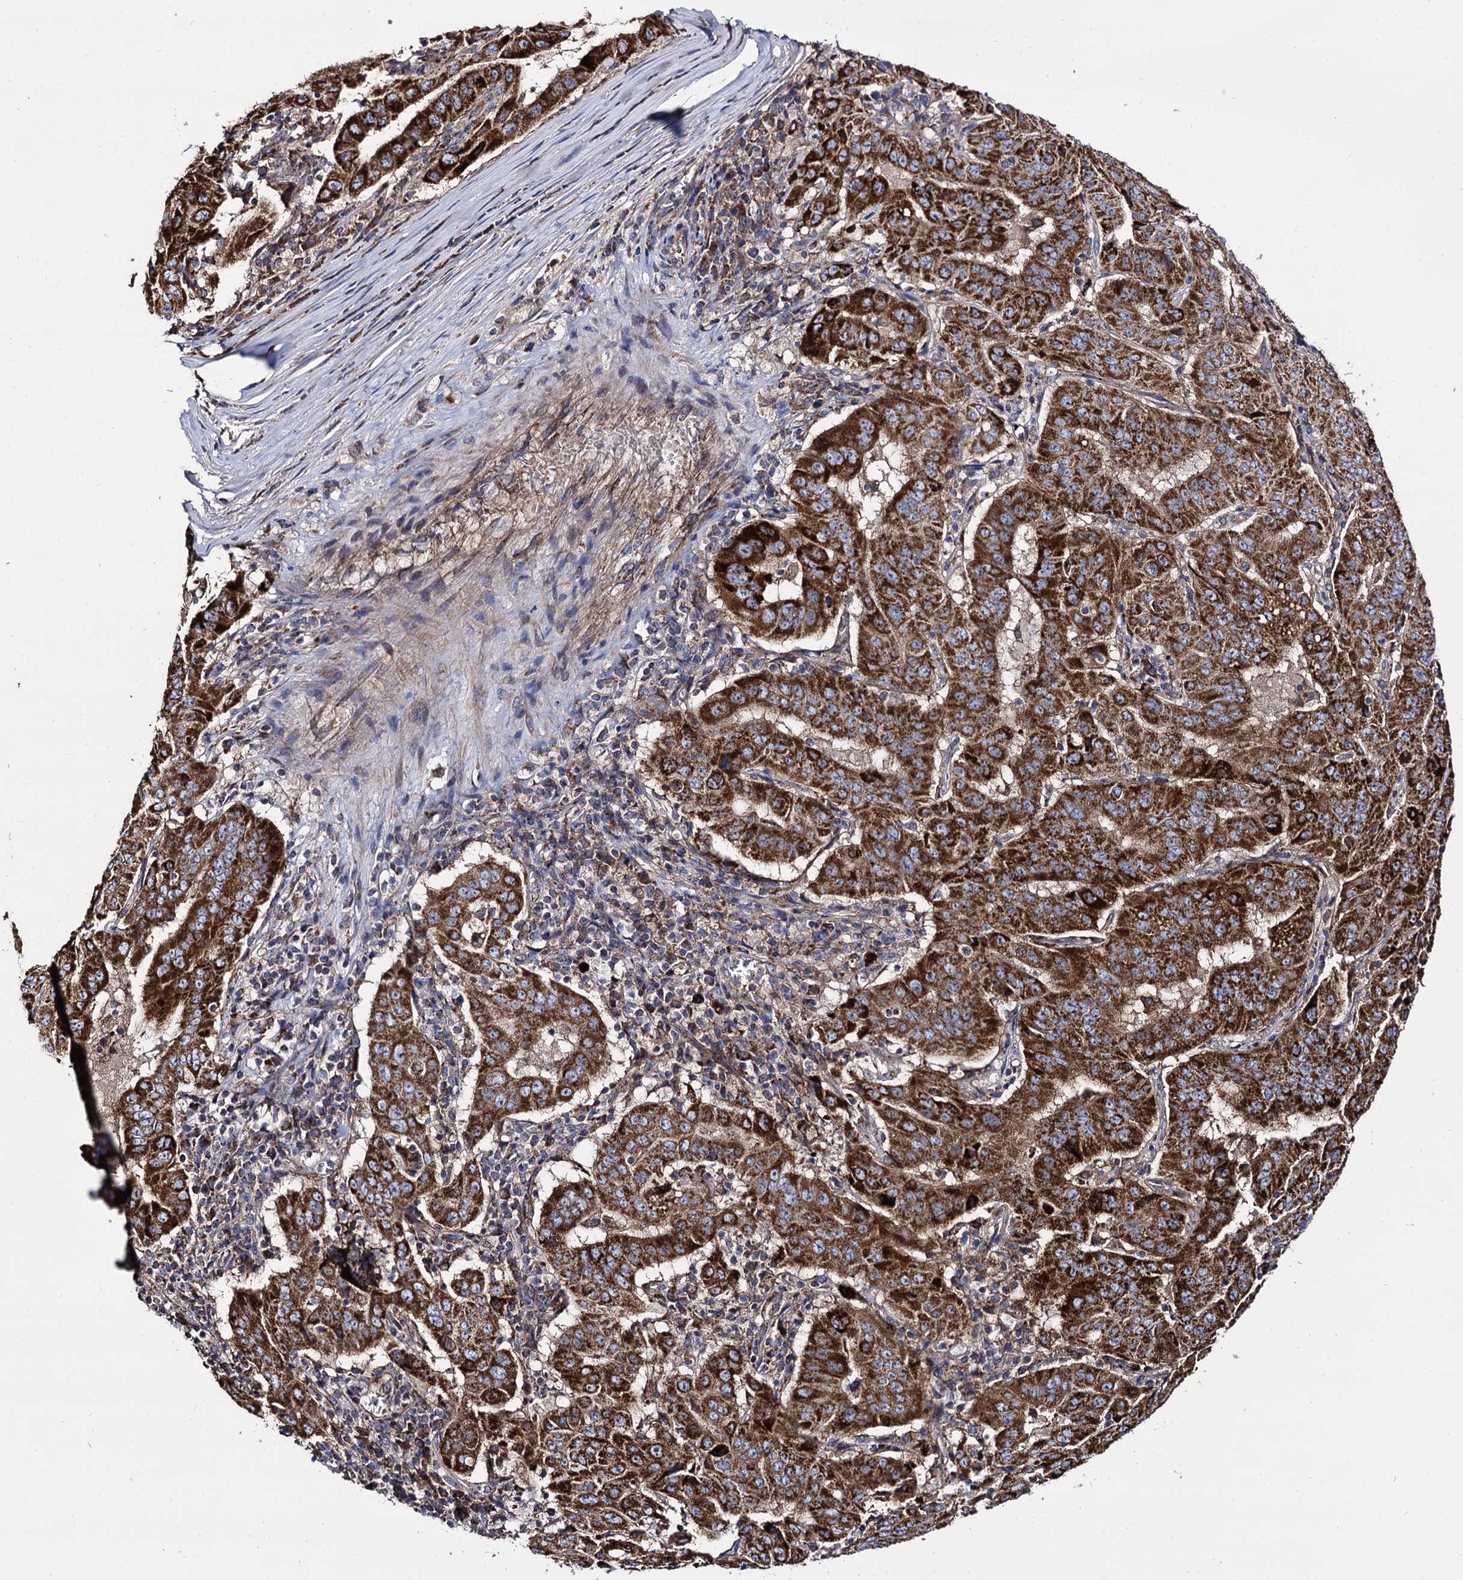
{"staining": {"intensity": "strong", "quantity": ">75%", "location": "cytoplasmic/membranous"}, "tissue": "pancreatic cancer", "cell_type": "Tumor cells", "image_type": "cancer", "snomed": [{"axis": "morphology", "description": "Adenocarcinoma, NOS"}, {"axis": "topography", "description": "Pancreas"}], "caption": "Tumor cells demonstrate strong cytoplasmic/membranous expression in about >75% of cells in pancreatic cancer (adenocarcinoma).", "gene": "IQCH", "patient": {"sex": "male", "age": 63}}